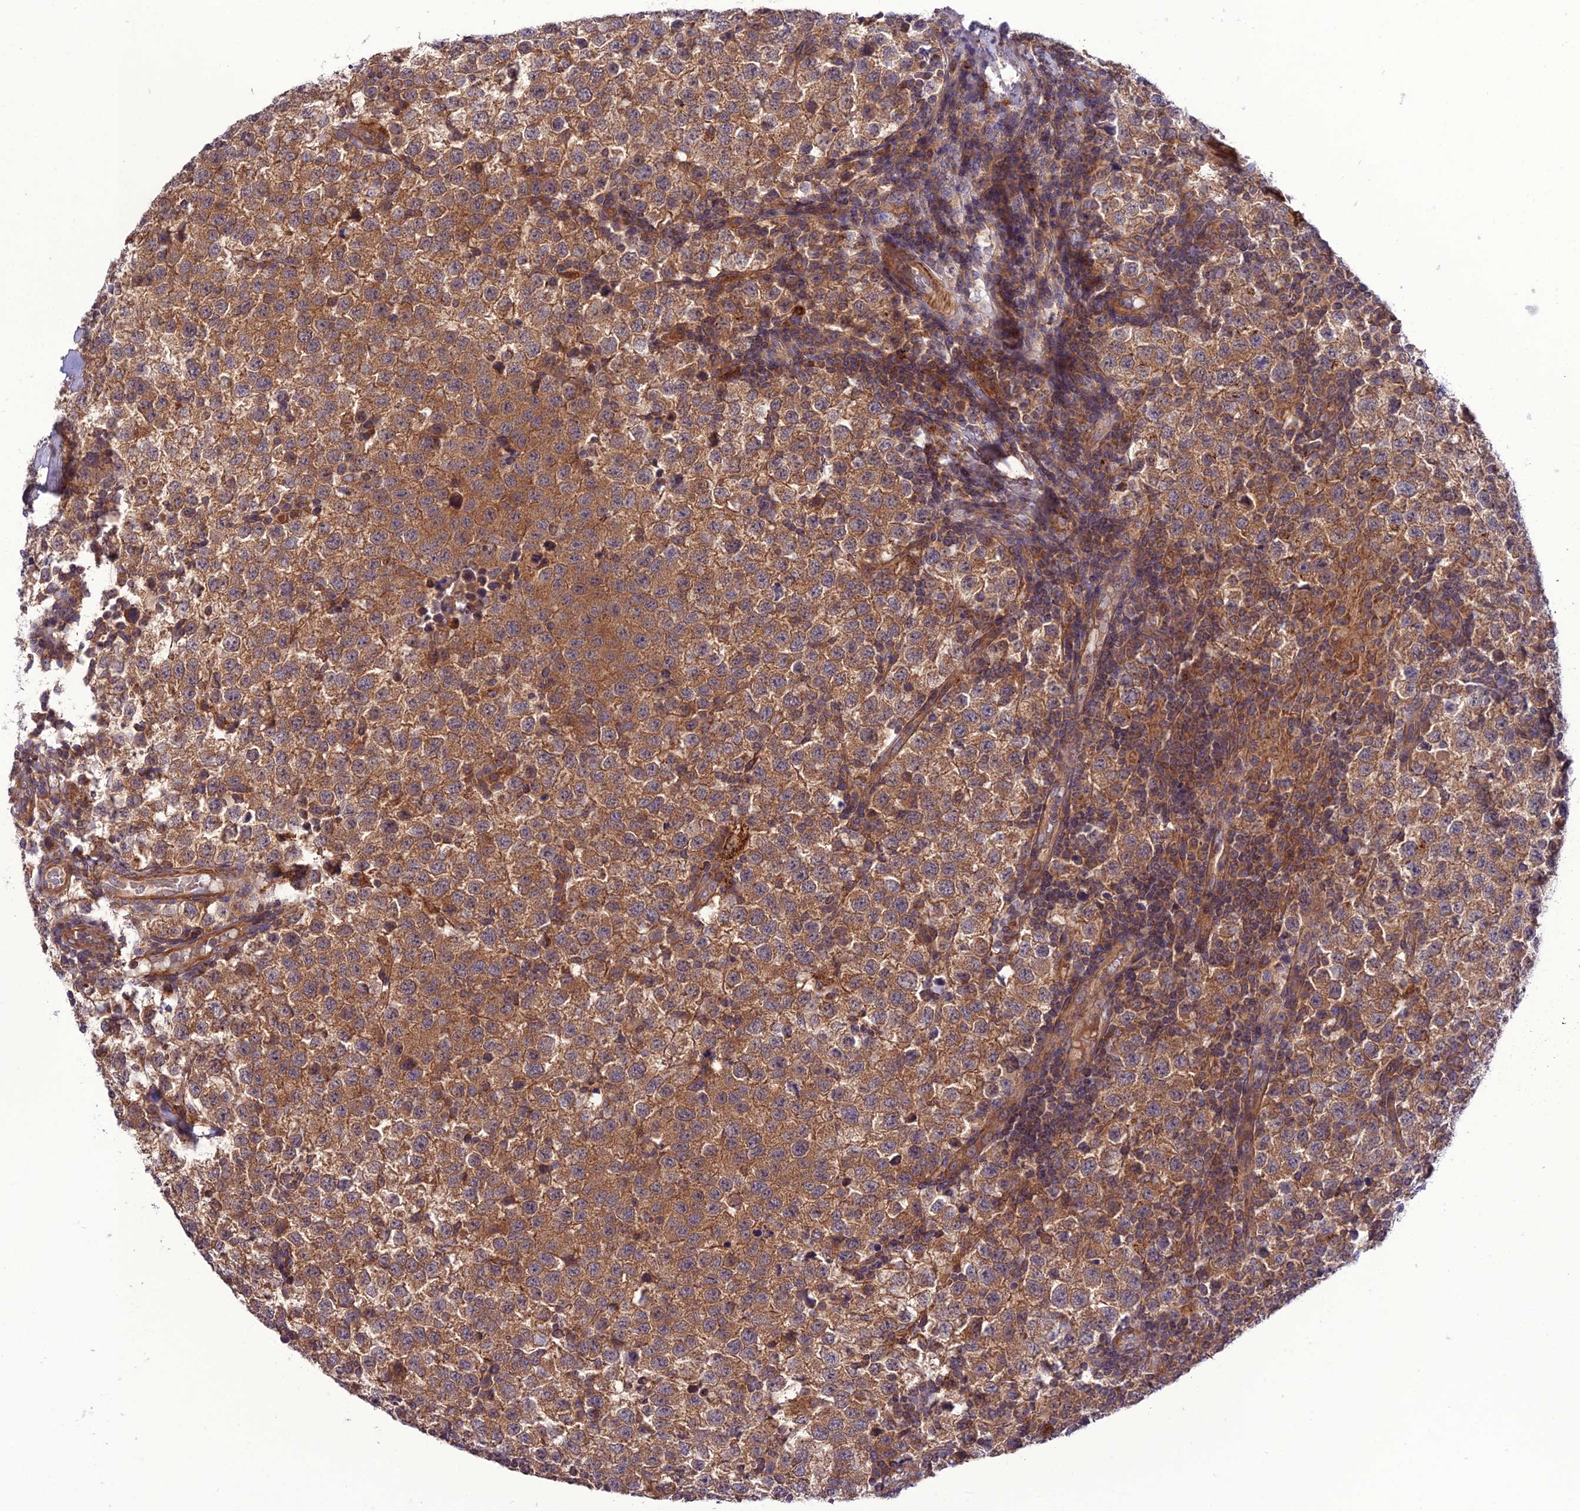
{"staining": {"intensity": "moderate", "quantity": ">75%", "location": "cytoplasmic/membranous"}, "tissue": "testis cancer", "cell_type": "Tumor cells", "image_type": "cancer", "snomed": [{"axis": "morphology", "description": "Seminoma, NOS"}, {"axis": "topography", "description": "Testis"}], "caption": "Brown immunohistochemical staining in human testis seminoma exhibits moderate cytoplasmic/membranous positivity in approximately >75% of tumor cells.", "gene": "PPIL3", "patient": {"sex": "male", "age": 34}}